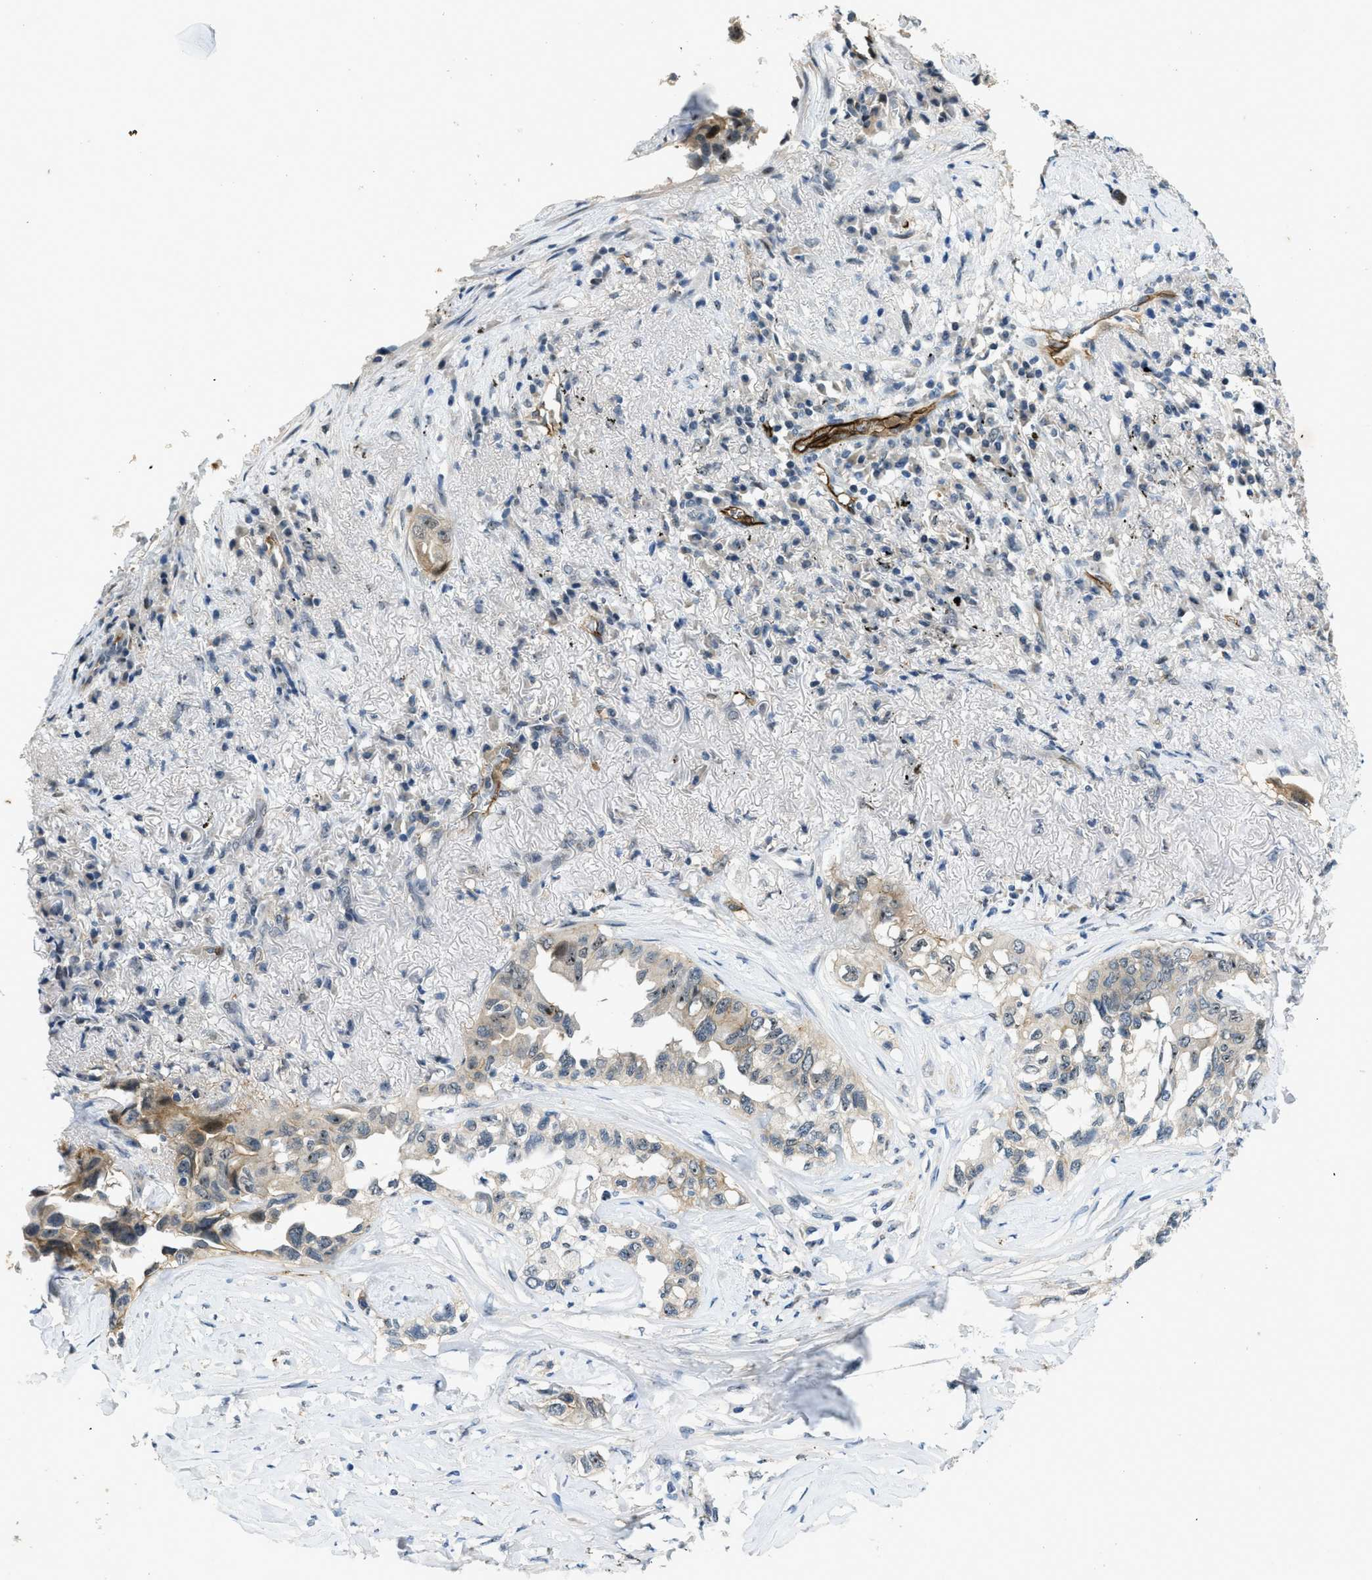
{"staining": {"intensity": "weak", "quantity": ">75%", "location": "cytoplasmic/membranous,nuclear"}, "tissue": "lung cancer", "cell_type": "Tumor cells", "image_type": "cancer", "snomed": [{"axis": "morphology", "description": "Adenocarcinoma, NOS"}, {"axis": "topography", "description": "Lung"}], "caption": "Brown immunohistochemical staining in lung adenocarcinoma displays weak cytoplasmic/membranous and nuclear expression in approximately >75% of tumor cells.", "gene": "SLCO2A1", "patient": {"sex": "female", "age": 51}}